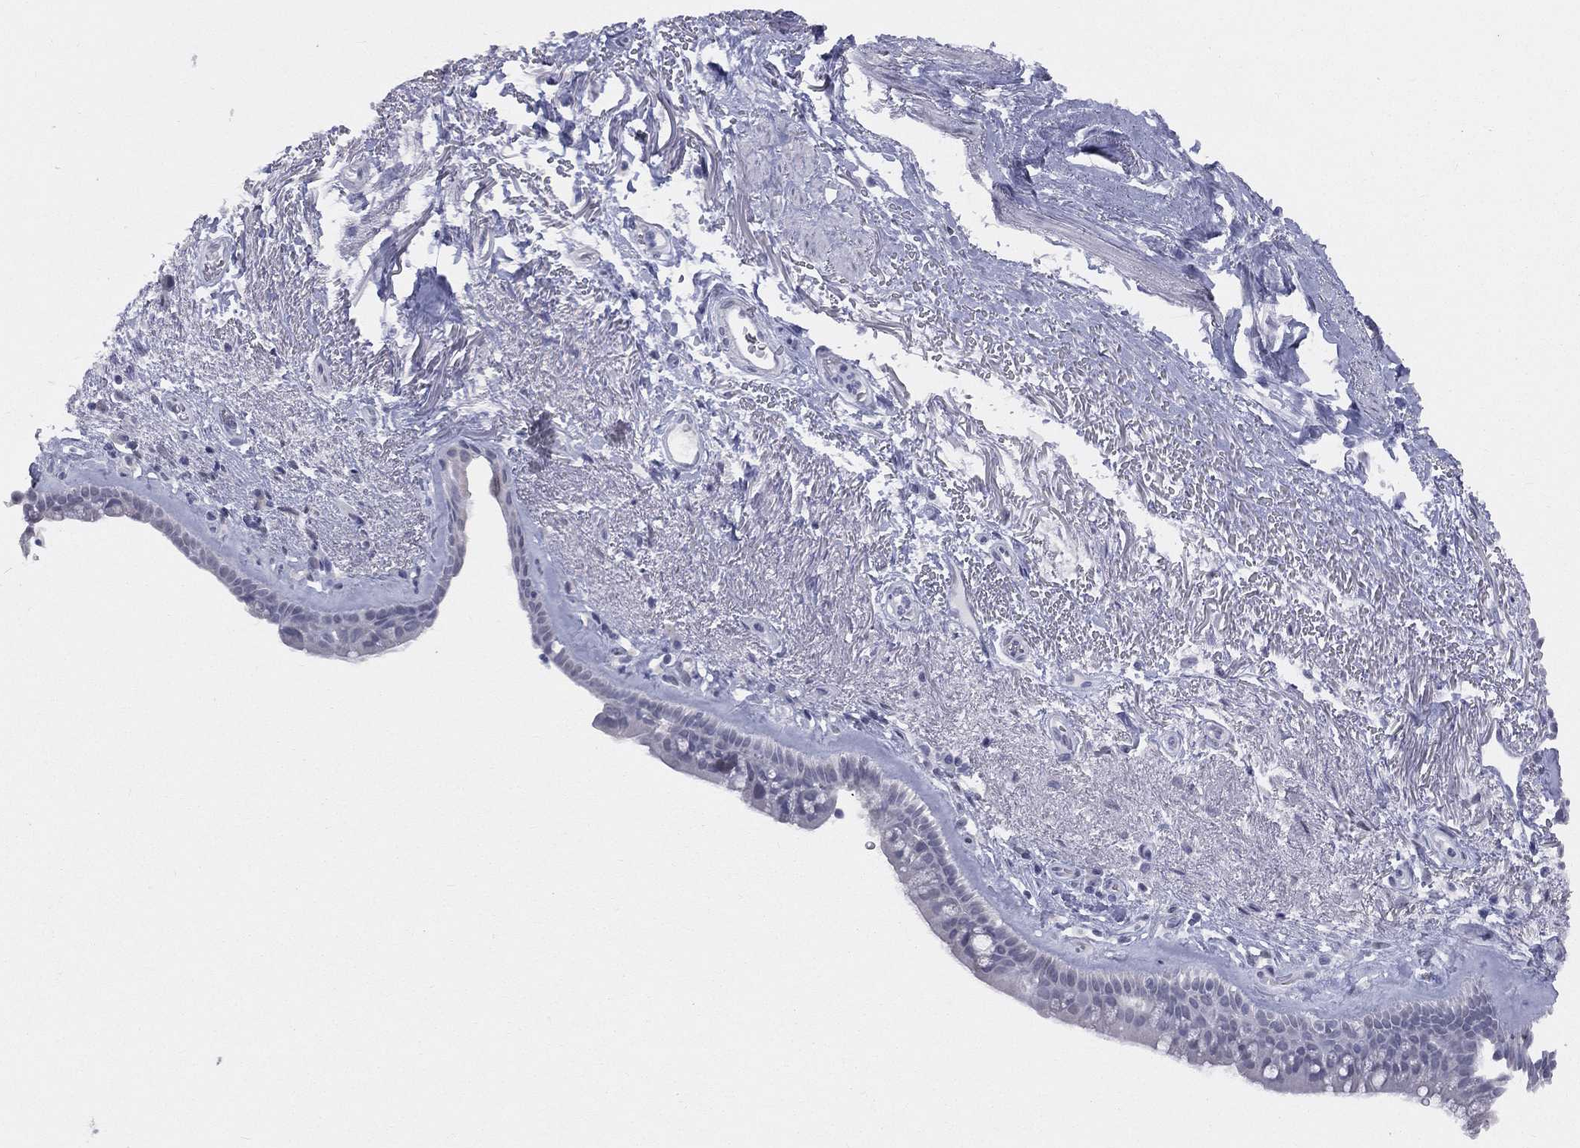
{"staining": {"intensity": "negative", "quantity": "none", "location": "none"}, "tissue": "bronchus", "cell_type": "Respiratory epithelial cells", "image_type": "normal", "snomed": [{"axis": "morphology", "description": "Normal tissue, NOS"}, {"axis": "topography", "description": "Bronchus"}], "caption": "Immunohistochemistry (IHC) micrograph of unremarkable bronchus: human bronchus stained with DAB (3,3'-diaminobenzidine) reveals no significant protein positivity in respiratory epithelial cells. (DAB (3,3'-diaminobenzidine) immunohistochemistry, high magnification).", "gene": "DMKN", "patient": {"sex": "male", "age": 82}}